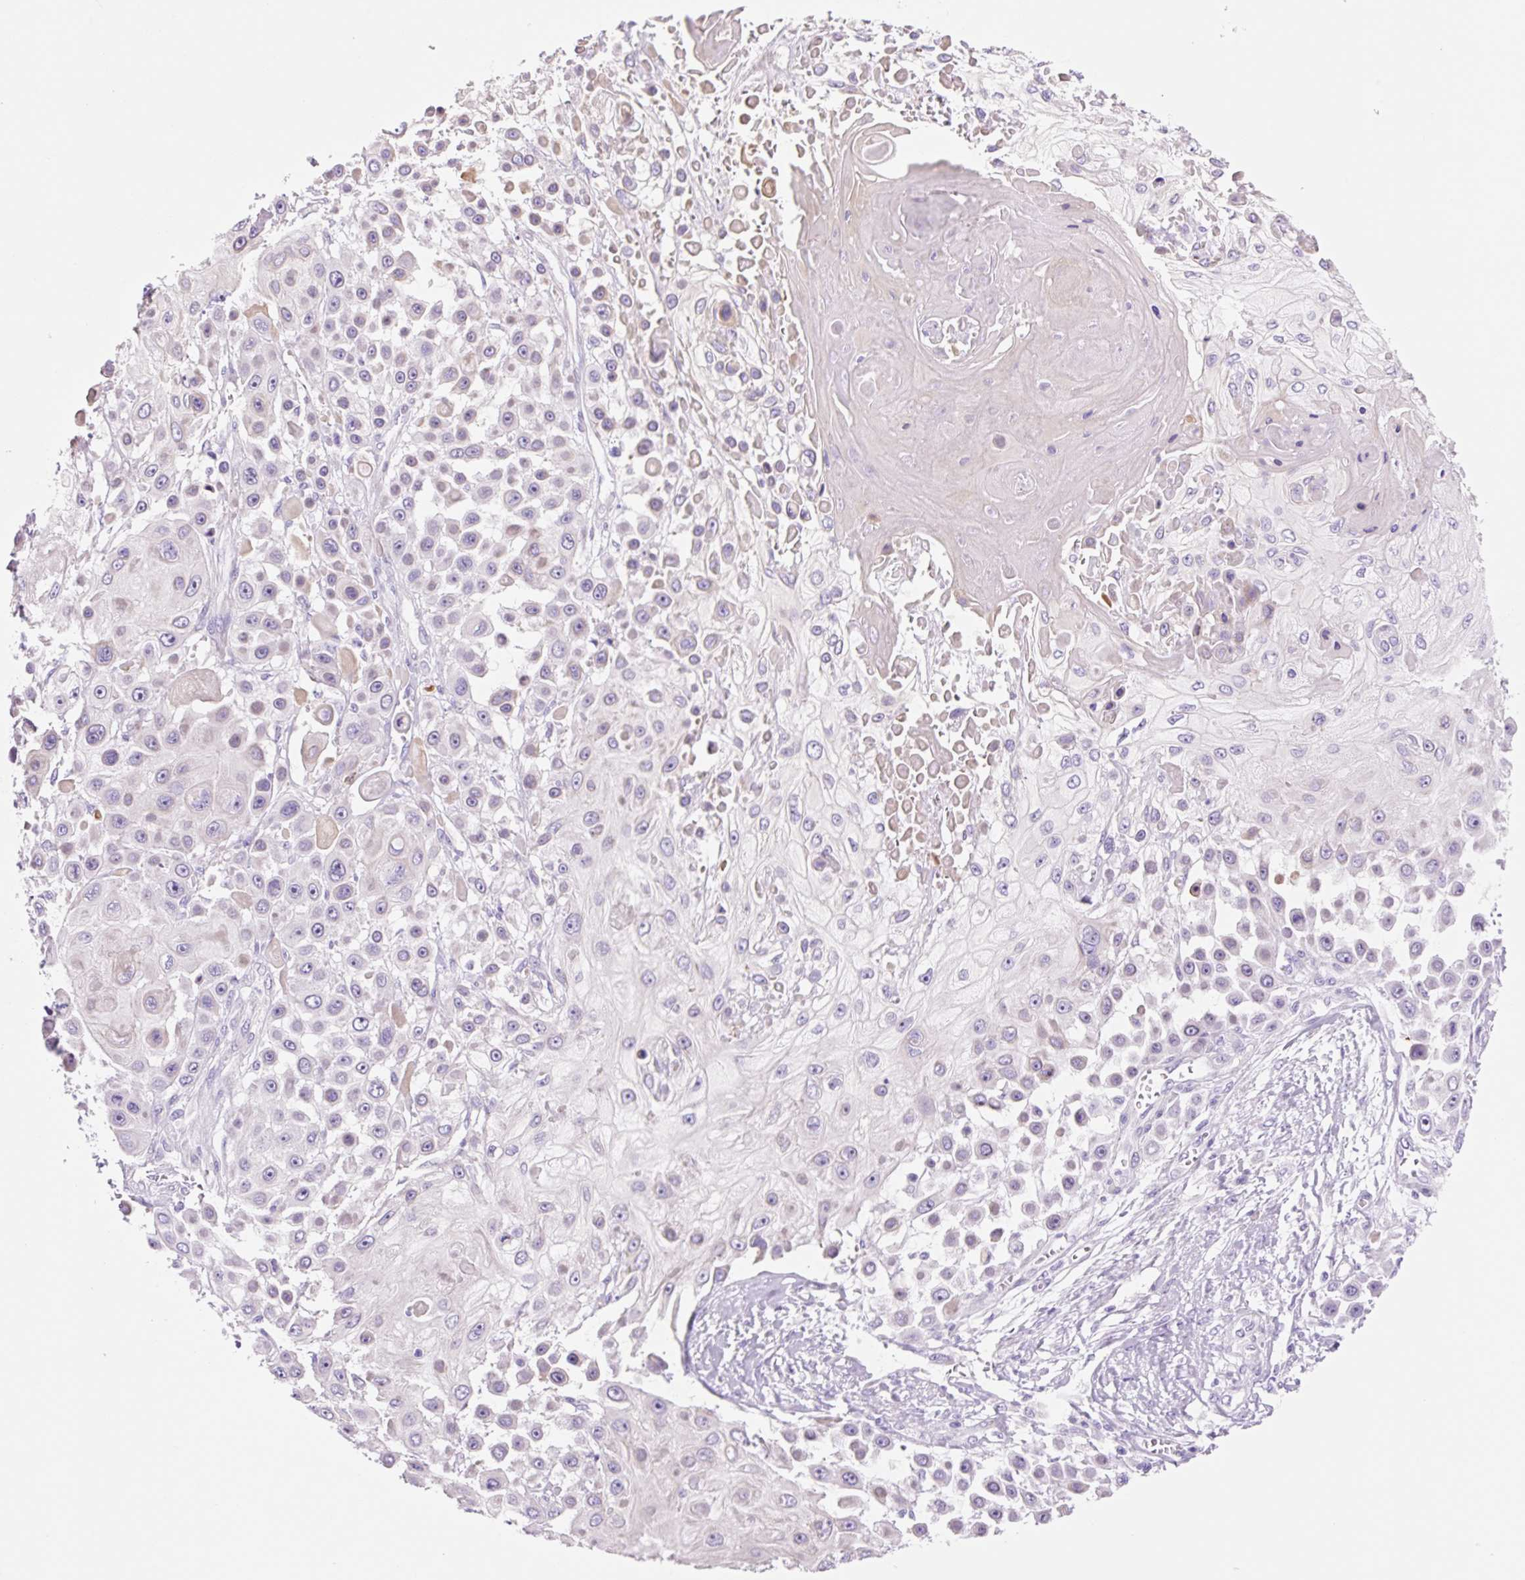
{"staining": {"intensity": "negative", "quantity": "none", "location": "none"}, "tissue": "skin cancer", "cell_type": "Tumor cells", "image_type": "cancer", "snomed": [{"axis": "morphology", "description": "Squamous cell carcinoma, NOS"}, {"axis": "topography", "description": "Skin"}], "caption": "Tumor cells show no significant expression in skin squamous cell carcinoma.", "gene": "ZNF121", "patient": {"sex": "male", "age": 67}}